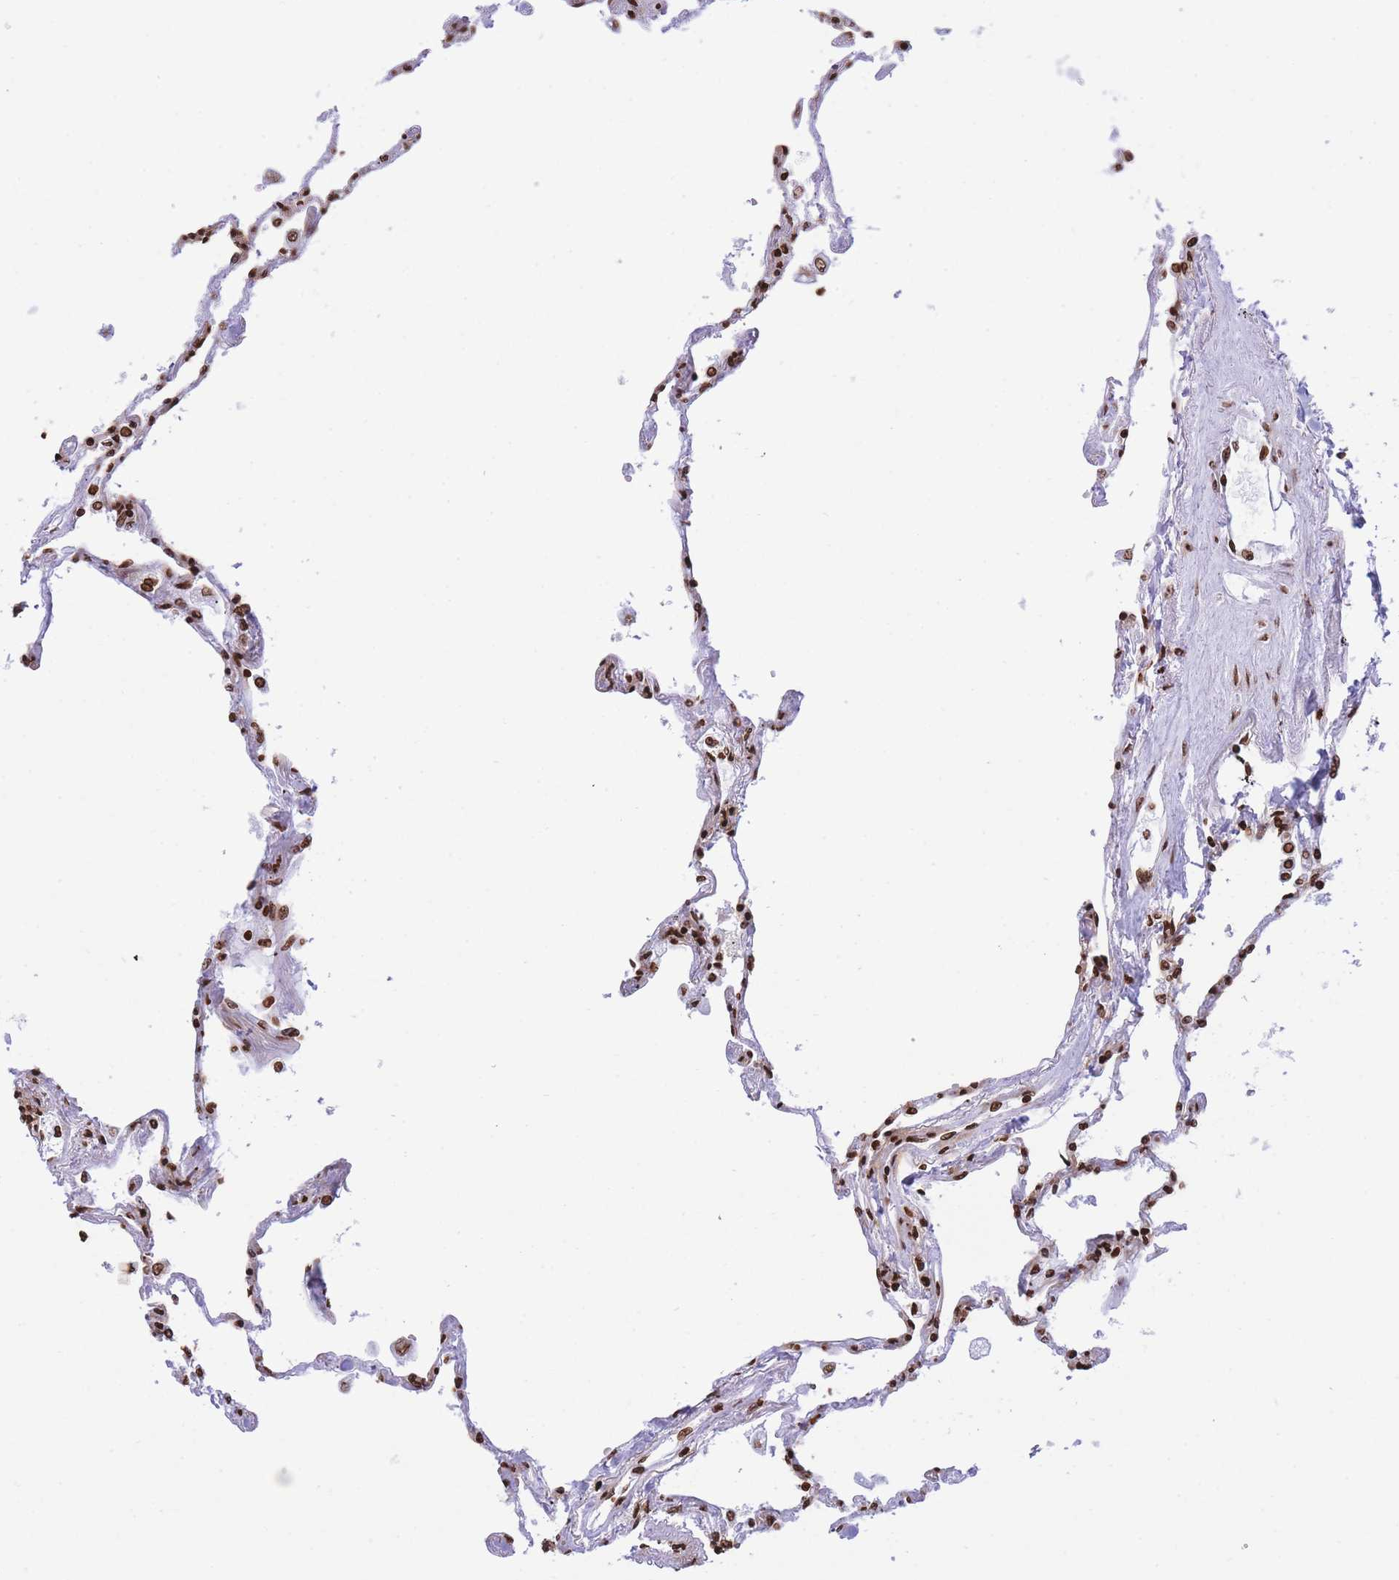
{"staining": {"intensity": "strong", "quantity": ">75%", "location": "nuclear"}, "tissue": "lung", "cell_type": "Alveolar cells", "image_type": "normal", "snomed": [{"axis": "morphology", "description": "Normal tissue, NOS"}, {"axis": "topography", "description": "Lung"}], "caption": "IHC of benign lung exhibits high levels of strong nuclear expression in approximately >75% of alveolar cells.", "gene": "H2BC10", "patient": {"sex": "female", "age": 67}}